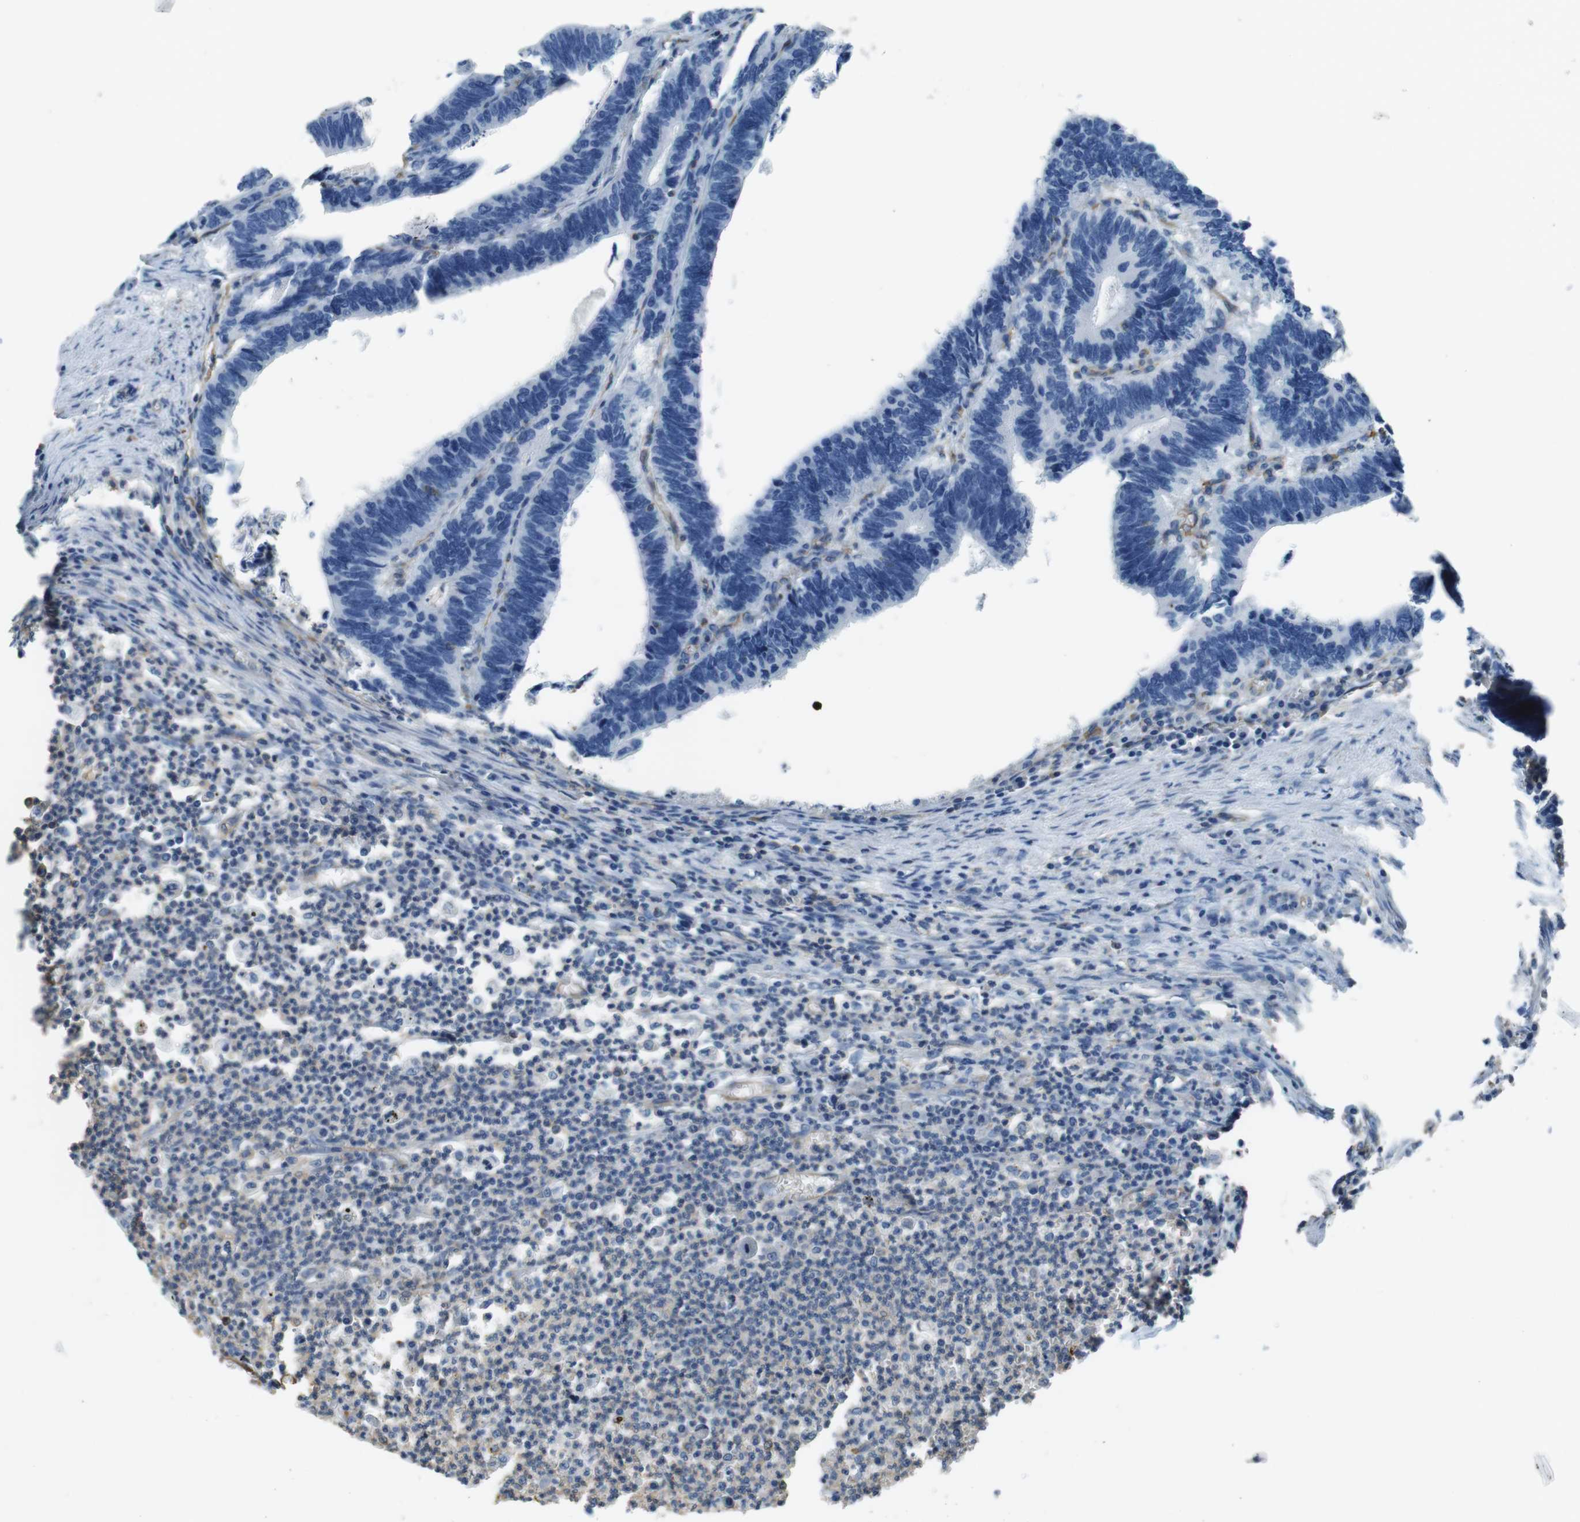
{"staining": {"intensity": "negative", "quantity": "none", "location": "none"}, "tissue": "colorectal cancer", "cell_type": "Tumor cells", "image_type": "cancer", "snomed": [{"axis": "morphology", "description": "Adenocarcinoma, NOS"}, {"axis": "topography", "description": "Colon"}], "caption": "High power microscopy image of an IHC histopathology image of colorectal cancer, revealing no significant staining in tumor cells.", "gene": "FCAR", "patient": {"sex": "male", "age": 72}}